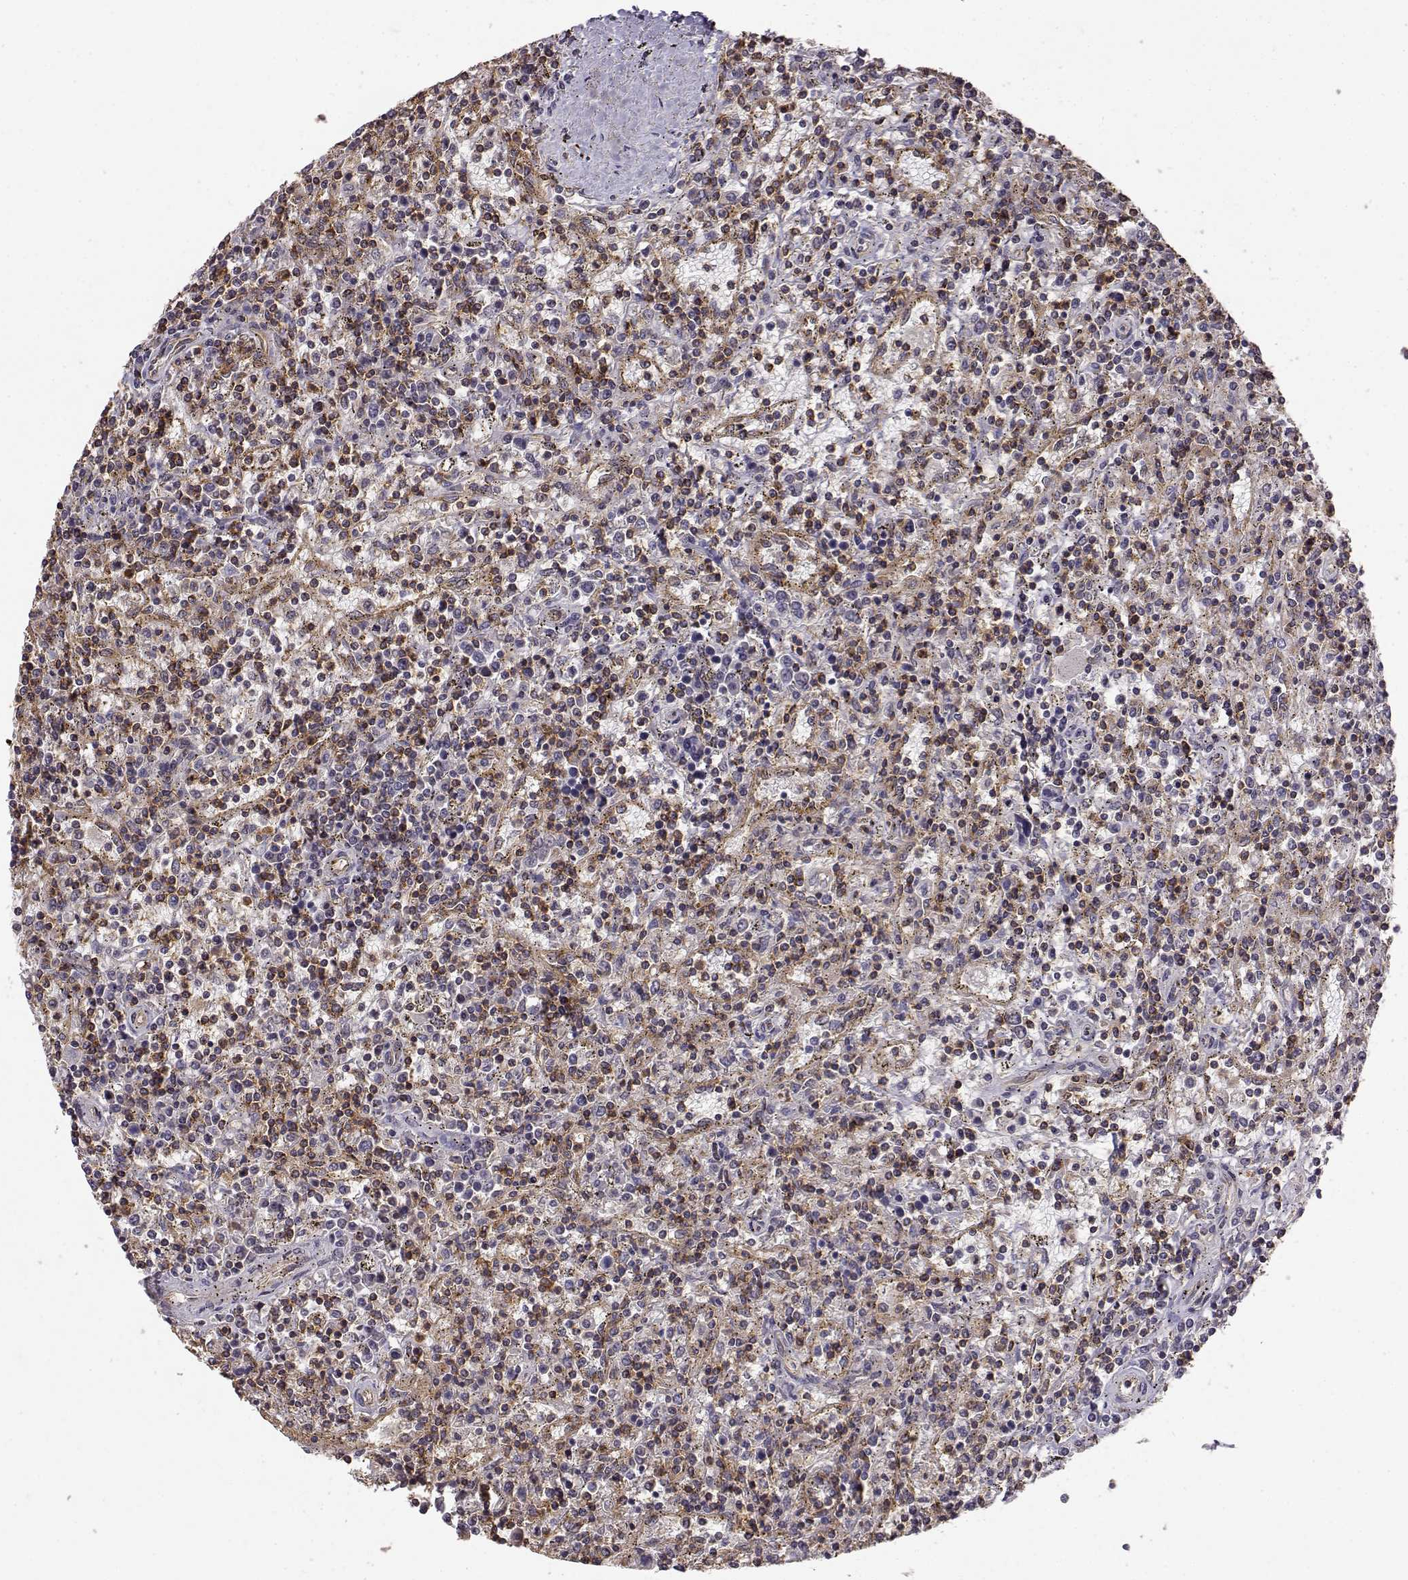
{"staining": {"intensity": "negative", "quantity": "none", "location": "none"}, "tissue": "lymphoma", "cell_type": "Tumor cells", "image_type": "cancer", "snomed": [{"axis": "morphology", "description": "Malignant lymphoma, non-Hodgkin's type, Low grade"}, {"axis": "topography", "description": "Spleen"}], "caption": "Lymphoma stained for a protein using IHC shows no expression tumor cells.", "gene": "IFITM1", "patient": {"sex": "male", "age": 62}}